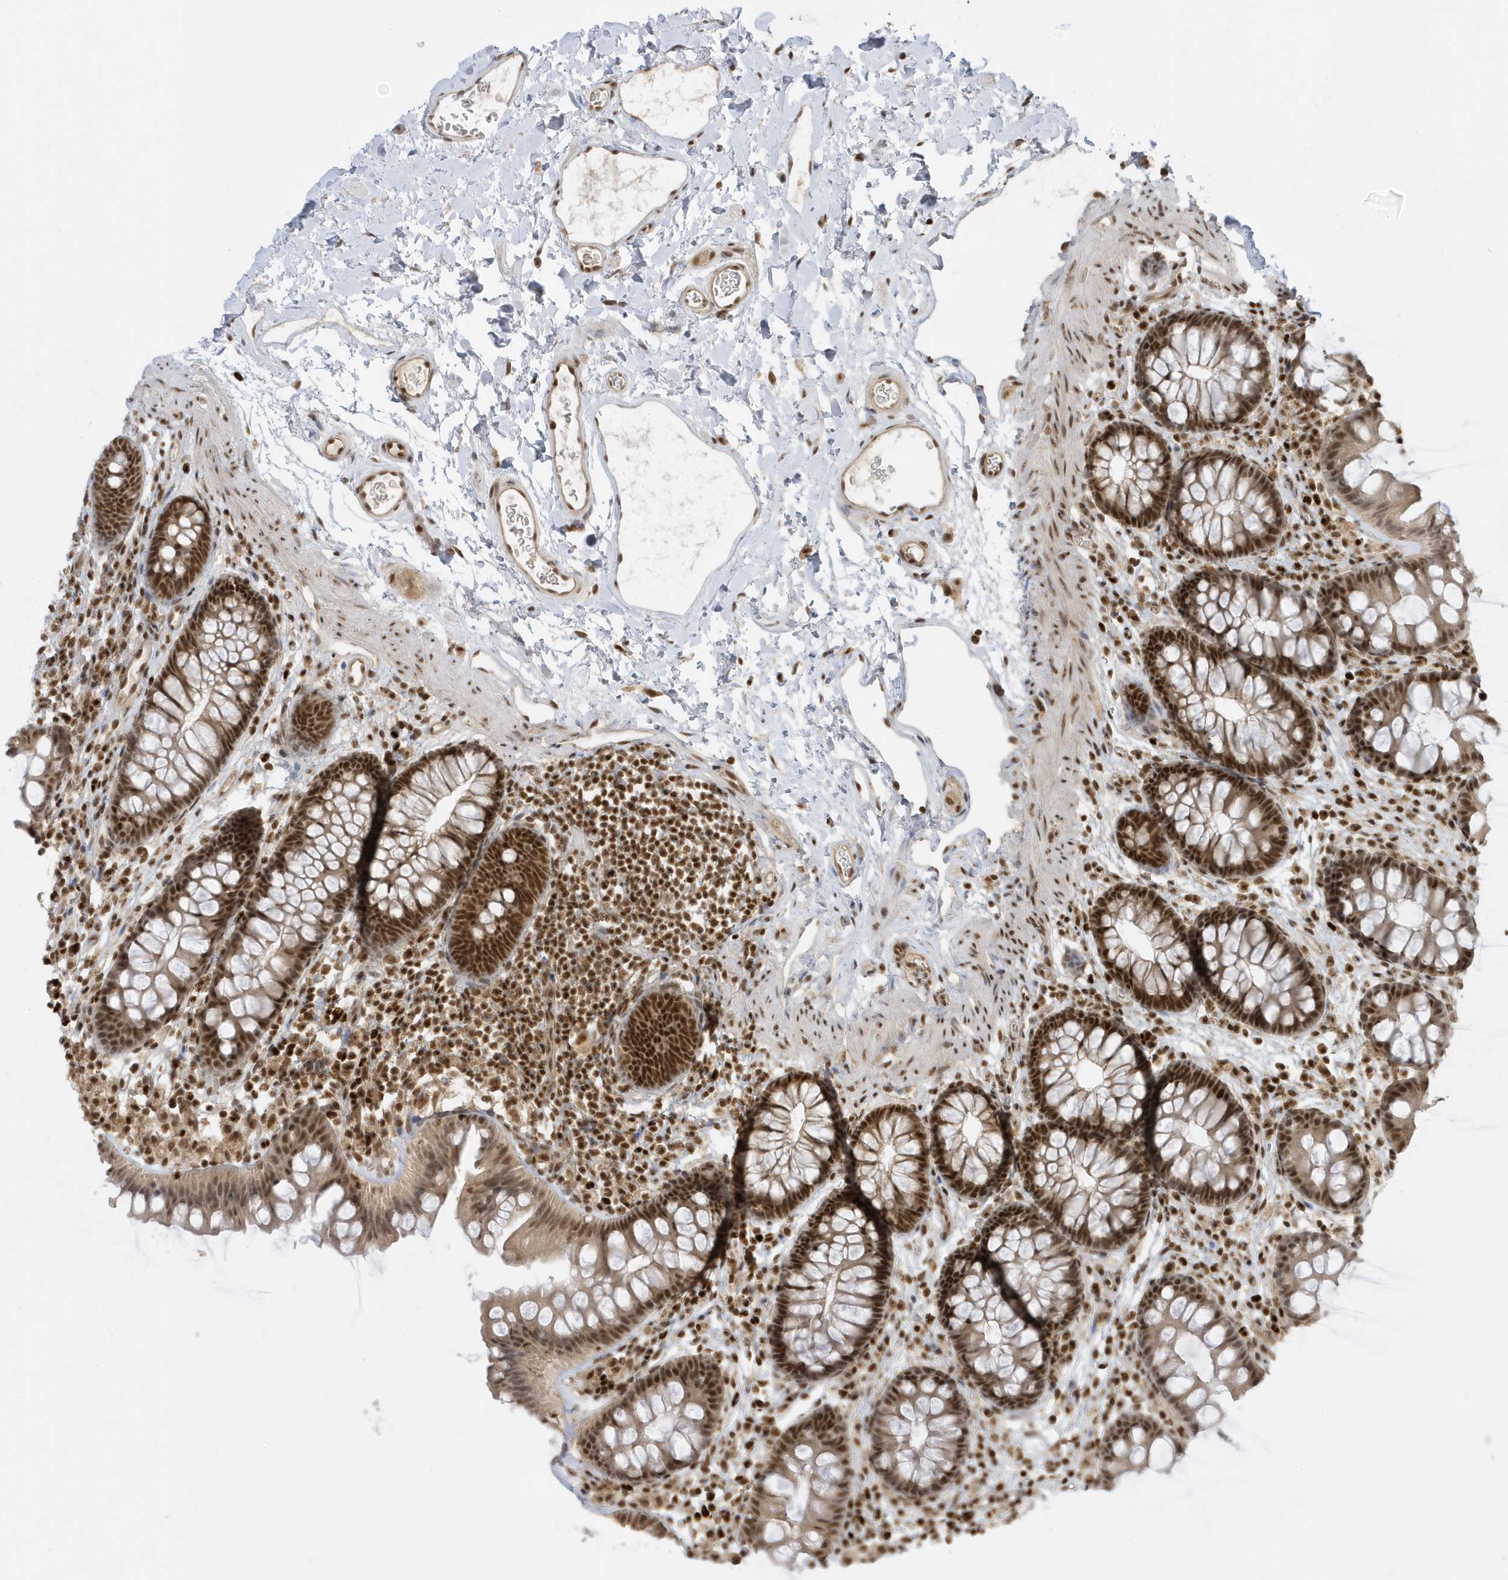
{"staining": {"intensity": "moderate", "quantity": ">75%", "location": "nuclear"}, "tissue": "colon", "cell_type": "Endothelial cells", "image_type": "normal", "snomed": [{"axis": "morphology", "description": "Normal tissue, NOS"}, {"axis": "topography", "description": "Colon"}], "caption": "Immunohistochemical staining of benign colon demonstrates medium levels of moderate nuclear positivity in approximately >75% of endothelial cells. The staining is performed using DAB (3,3'-diaminobenzidine) brown chromogen to label protein expression. The nuclei are counter-stained blue using hematoxylin.", "gene": "ZNF740", "patient": {"sex": "female", "age": 62}}